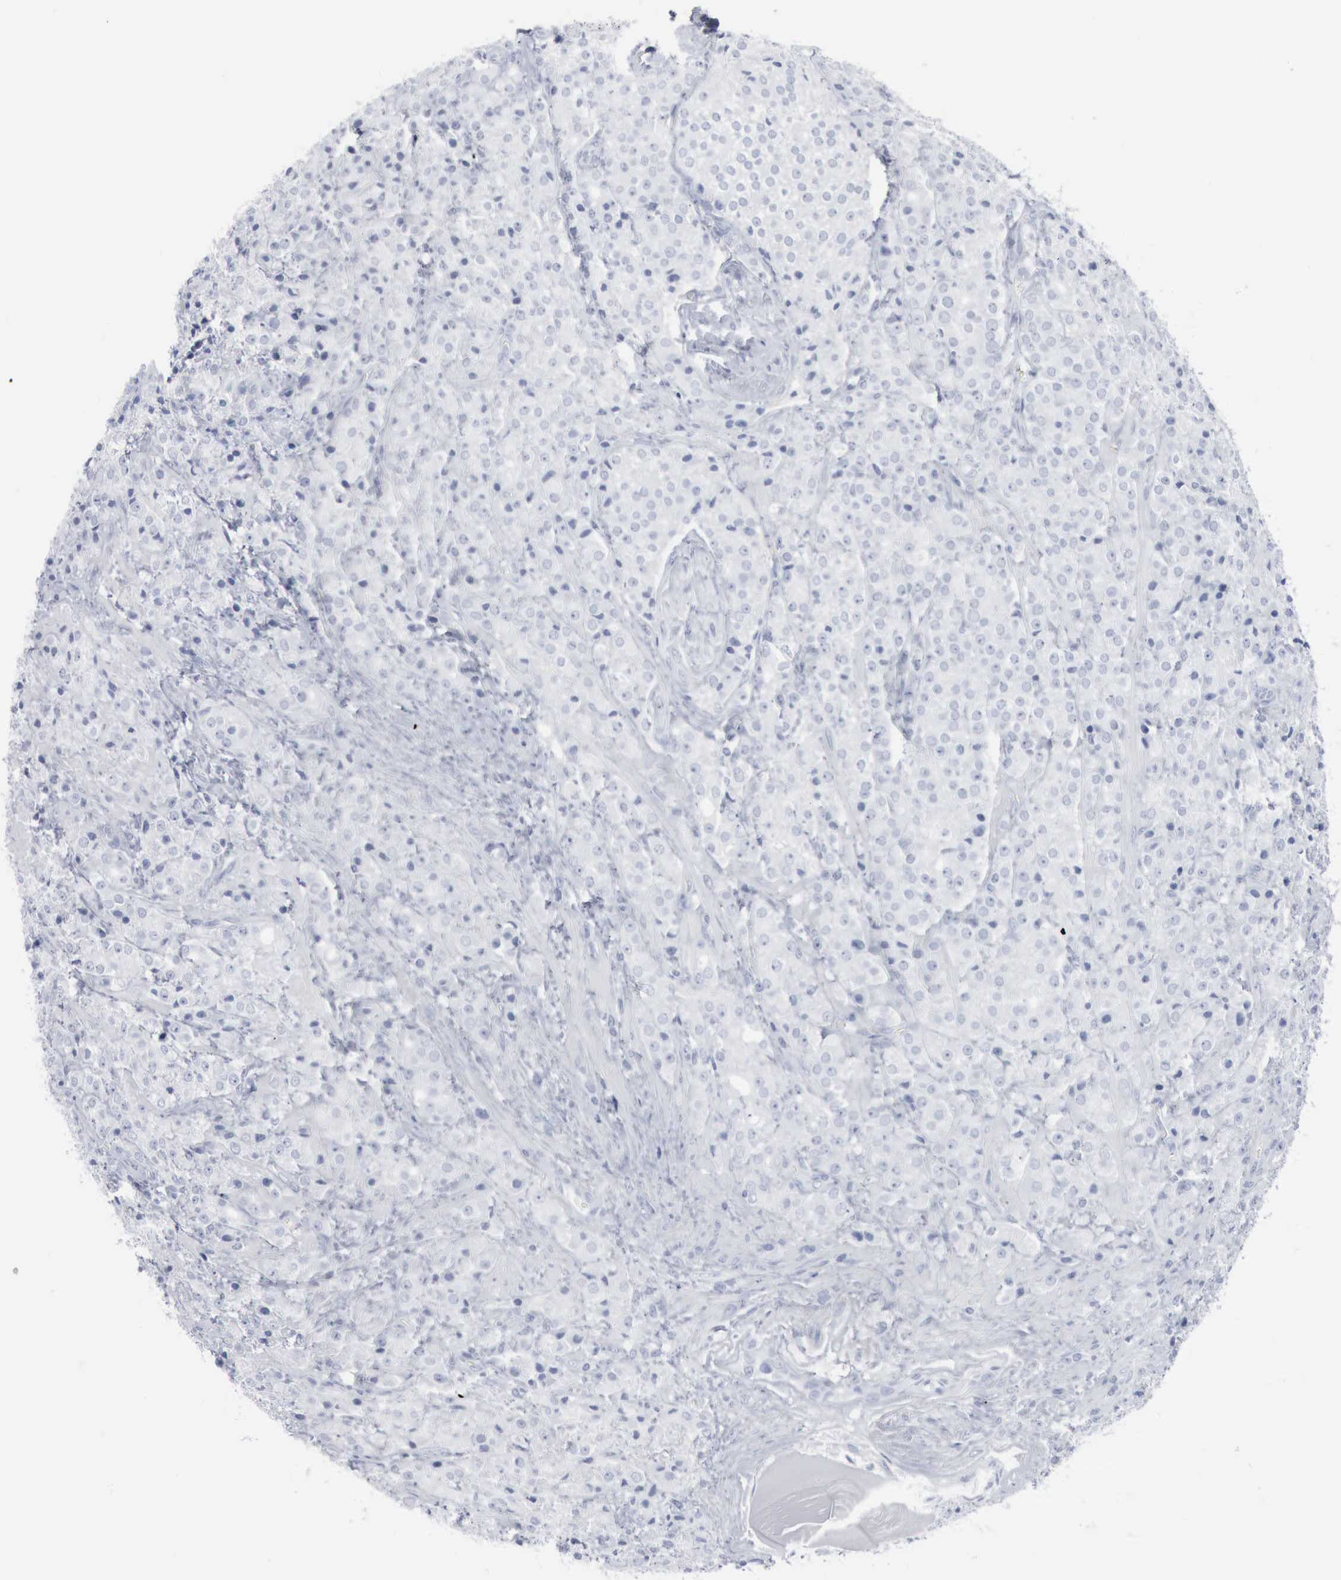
{"staining": {"intensity": "negative", "quantity": "none", "location": "none"}, "tissue": "prostate cancer", "cell_type": "Tumor cells", "image_type": "cancer", "snomed": [{"axis": "morphology", "description": "Adenocarcinoma, Medium grade"}, {"axis": "topography", "description": "Prostate"}], "caption": "The immunohistochemistry (IHC) histopathology image has no significant positivity in tumor cells of adenocarcinoma (medium-grade) (prostate) tissue.", "gene": "DMD", "patient": {"sex": "male", "age": 70}}